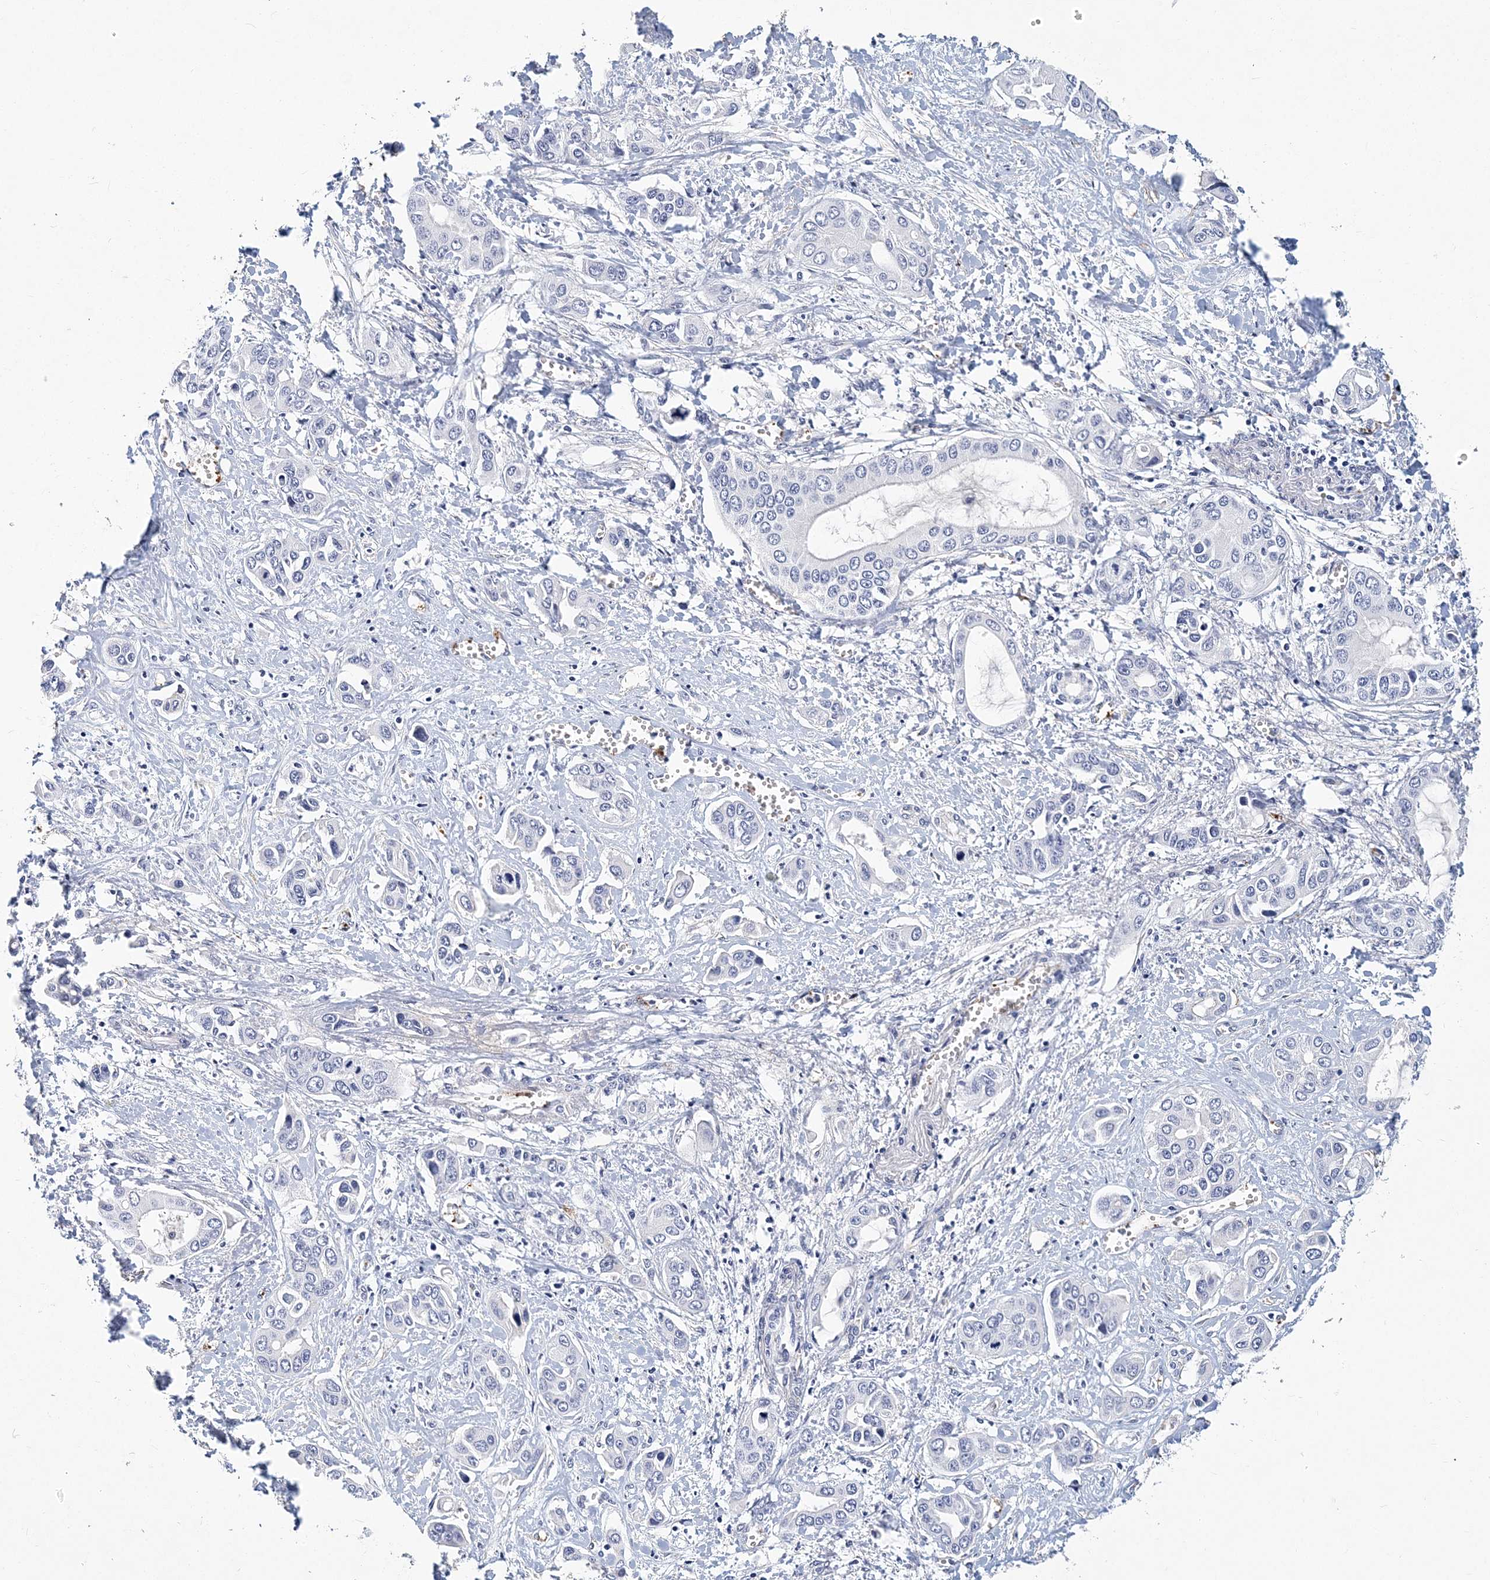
{"staining": {"intensity": "negative", "quantity": "none", "location": "none"}, "tissue": "liver cancer", "cell_type": "Tumor cells", "image_type": "cancer", "snomed": [{"axis": "morphology", "description": "Cholangiocarcinoma"}, {"axis": "topography", "description": "Liver"}], "caption": "An IHC histopathology image of cholangiocarcinoma (liver) is shown. There is no staining in tumor cells of cholangiocarcinoma (liver).", "gene": "ITGA2B", "patient": {"sex": "female", "age": 52}}